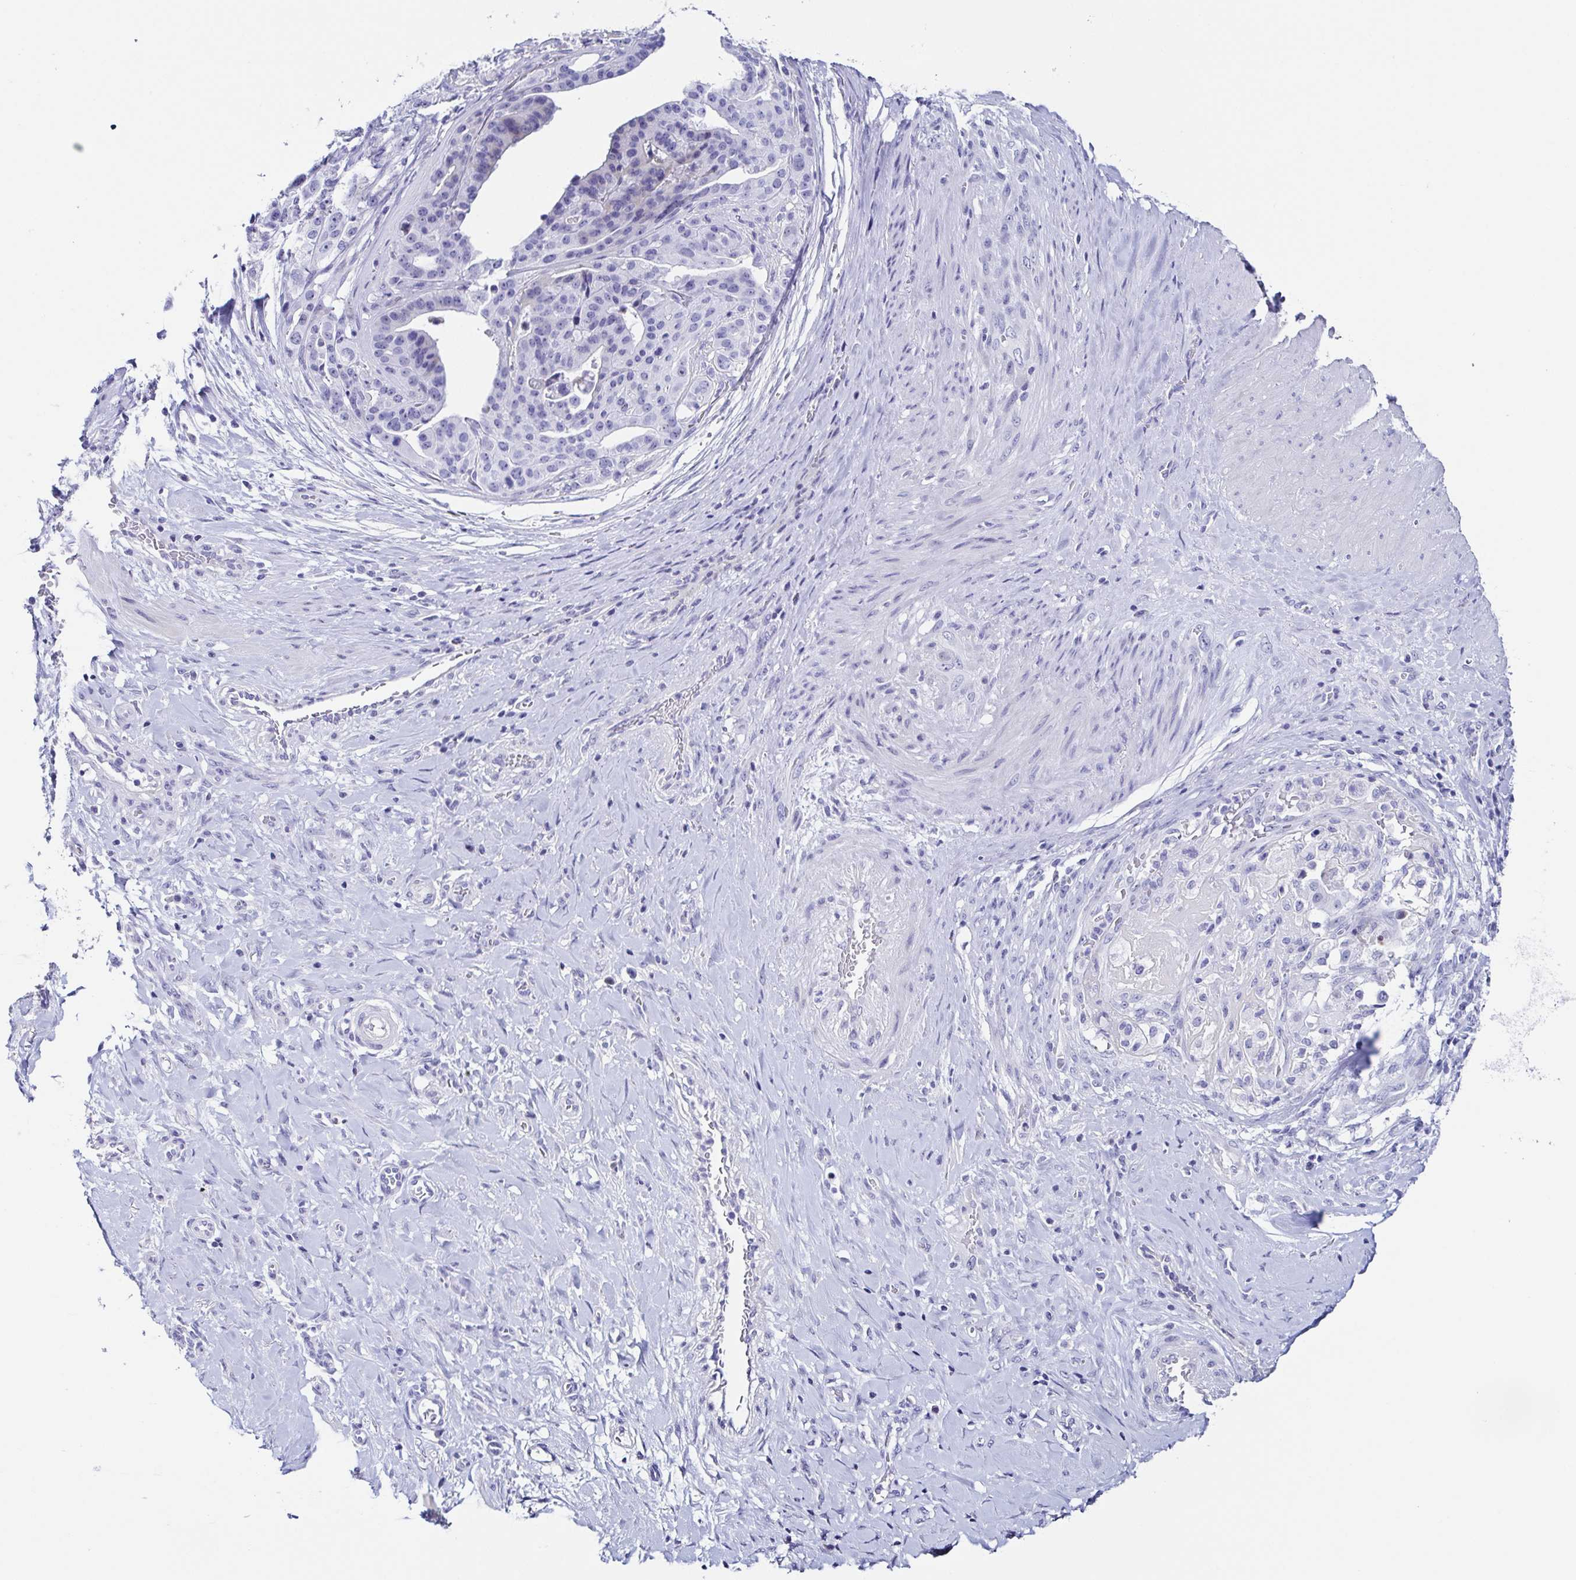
{"staining": {"intensity": "negative", "quantity": "none", "location": "none"}, "tissue": "stomach cancer", "cell_type": "Tumor cells", "image_type": "cancer", "snomed": [{"axis": "morphology", "description": "Adenocarcinoma, NOS"}, {"axis": "topography", "description": "Stomach"}], "caption": "Immunohistochemistry (IHC) histopathology image of neoplastic tissue: stomach adenocarcinoma stained with DAB (3,3'-diaminobenzidine) shows no significant protein expression in tumor cells. The staining was performed using DAB (3,3'-diaminobenzidine) to visualize the protein expression in brown, while the nuclei were stained in blue with hematoxylin (Magnification: 20x).", "gene": "TNNT2", "patient": {"sex": "male", "age": 48}}